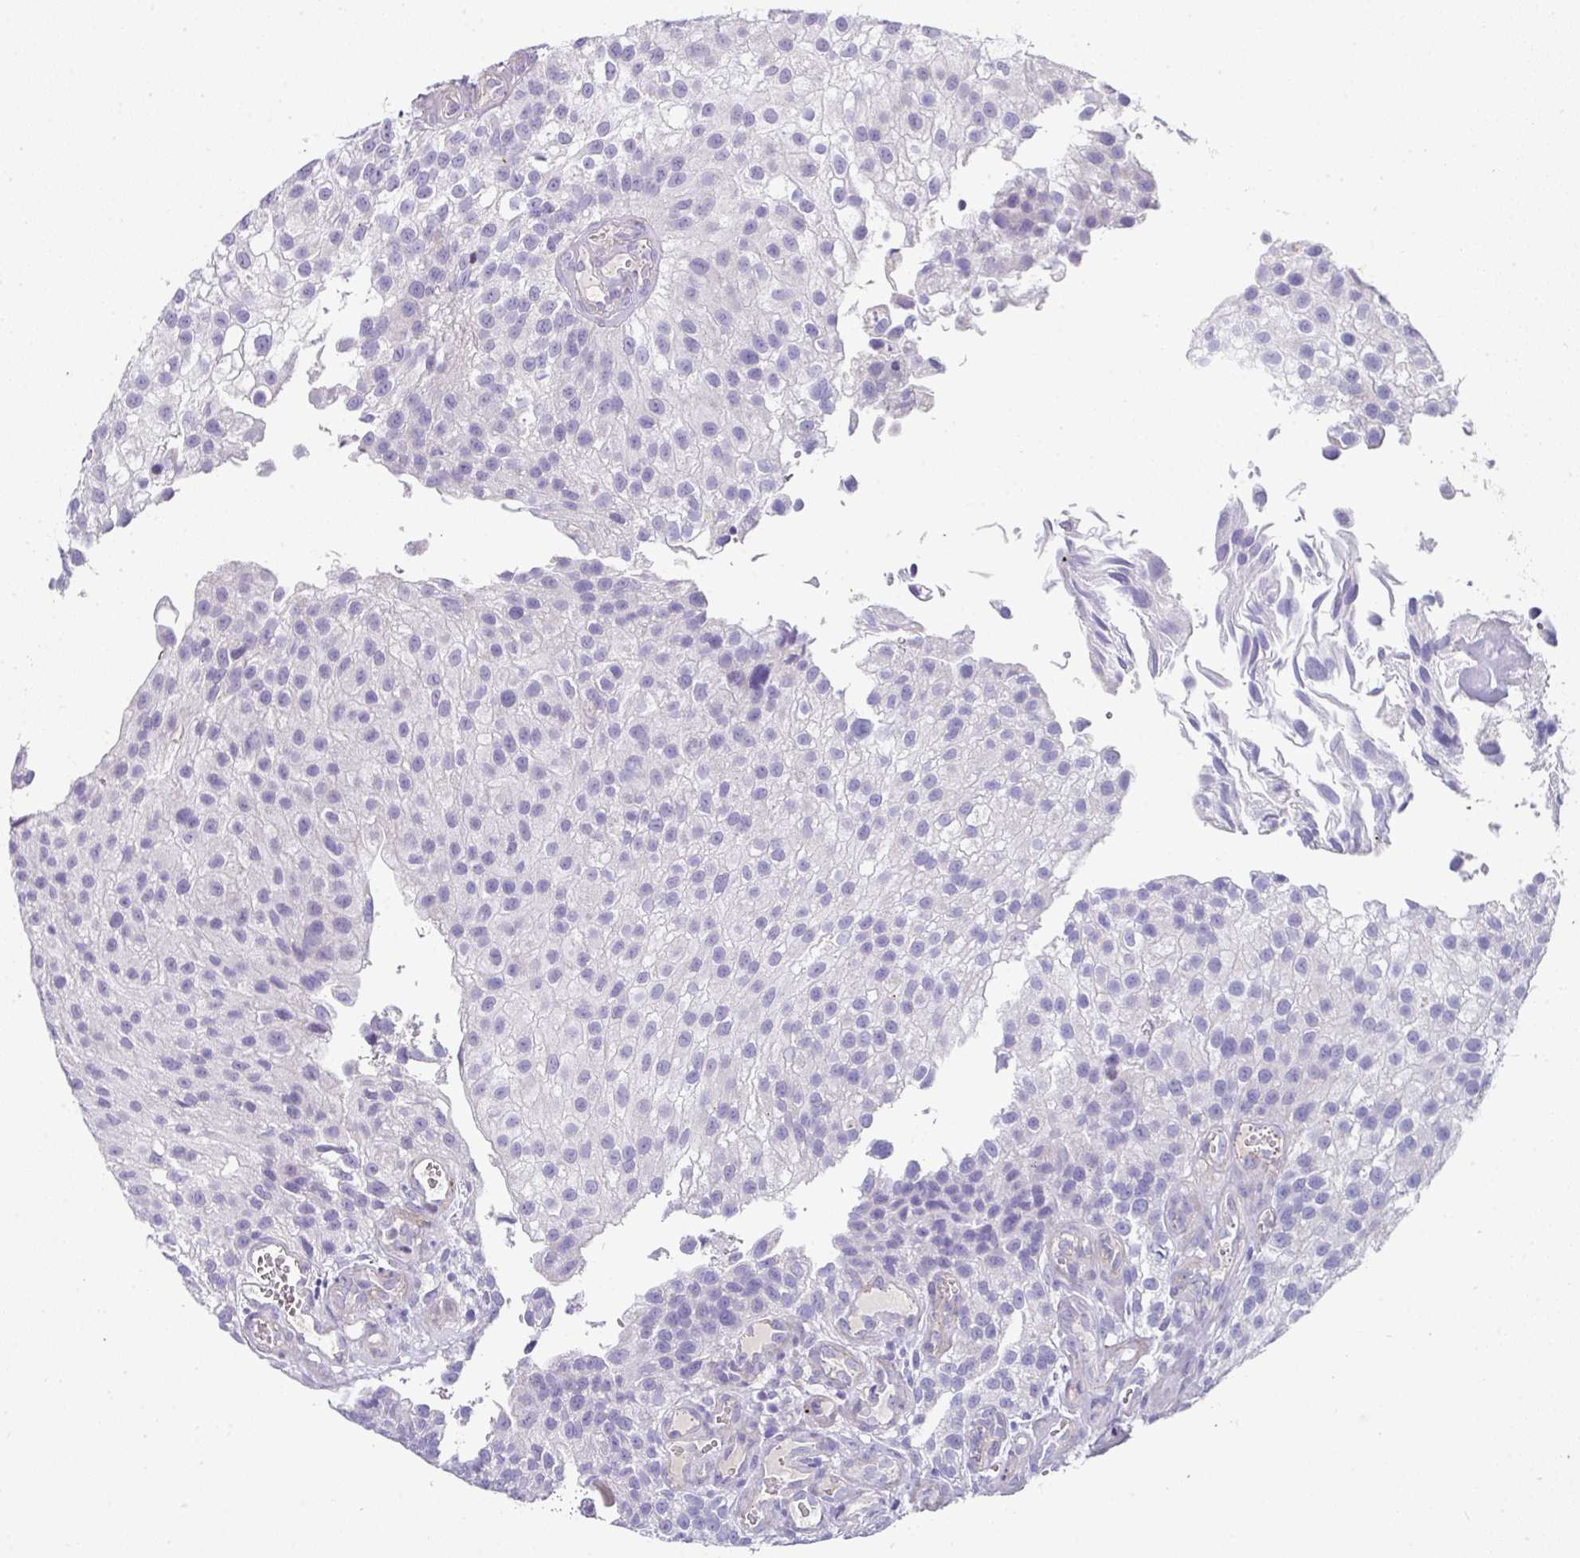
{"staining": {"intensity": "negative", "quantity": "none", "location": "none"}, "tissue": "urothelial cancer", "cell_type": "Tumor cells", "image_type": "cancer", "snomed": [{"axis": "morphology", "description": "Urothelial carcinoma, NOS"}, {"axis": "topography", "description": "Urinary bladder"}], "caption": "IHC image of human urothelial cancer stained for a protein (brown), which exhibits no staining in tumor cells.", "gene": "OR52N1", "patient": {"sex": "male", "age": 87}}